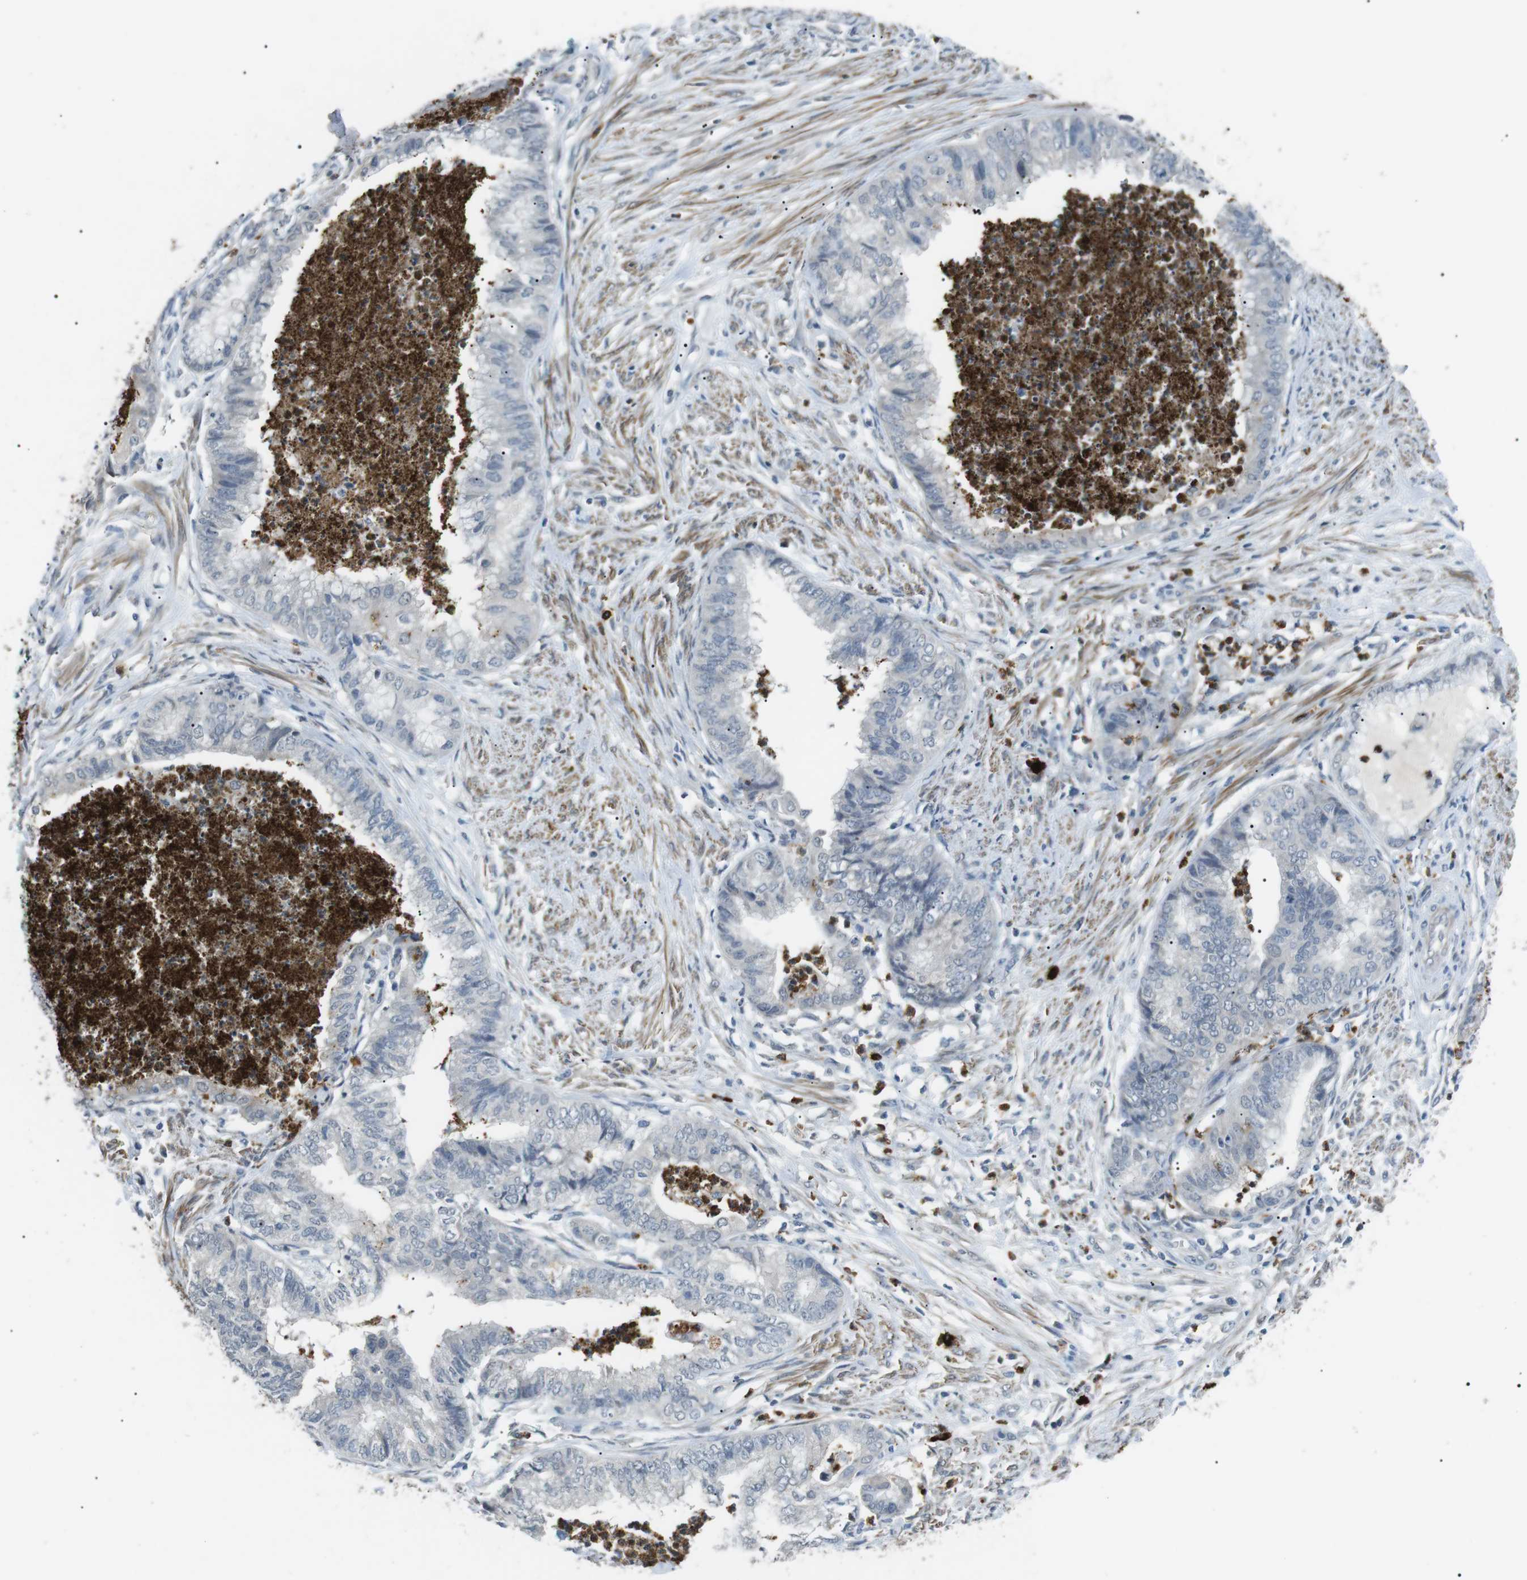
{"staining": {"intensity": "negative", "quantity": "none", "location": "none"}, "tissue": "endometrial cancer", "cell_type": "Tumor cells", "image_type": "cancer", "snomed": [{"axis": "morphology", "description": "Necrosis, NOS"}, {"axis": "morphology", "description": "Adenocarcinoma, NOS"}, {"axis": "topography", "description": "Endometrium"}], "caption": "Immunohistochemistry (IHC) image of endometrial cancer (adenocarcinoma) stained for a protein (brown), which shows no expression in tumor cells. (DAB immunohistochemistry with hematoxylin counter stain).", "gene": "GZMM", "patient": {"sex": "female", "age": 79}}